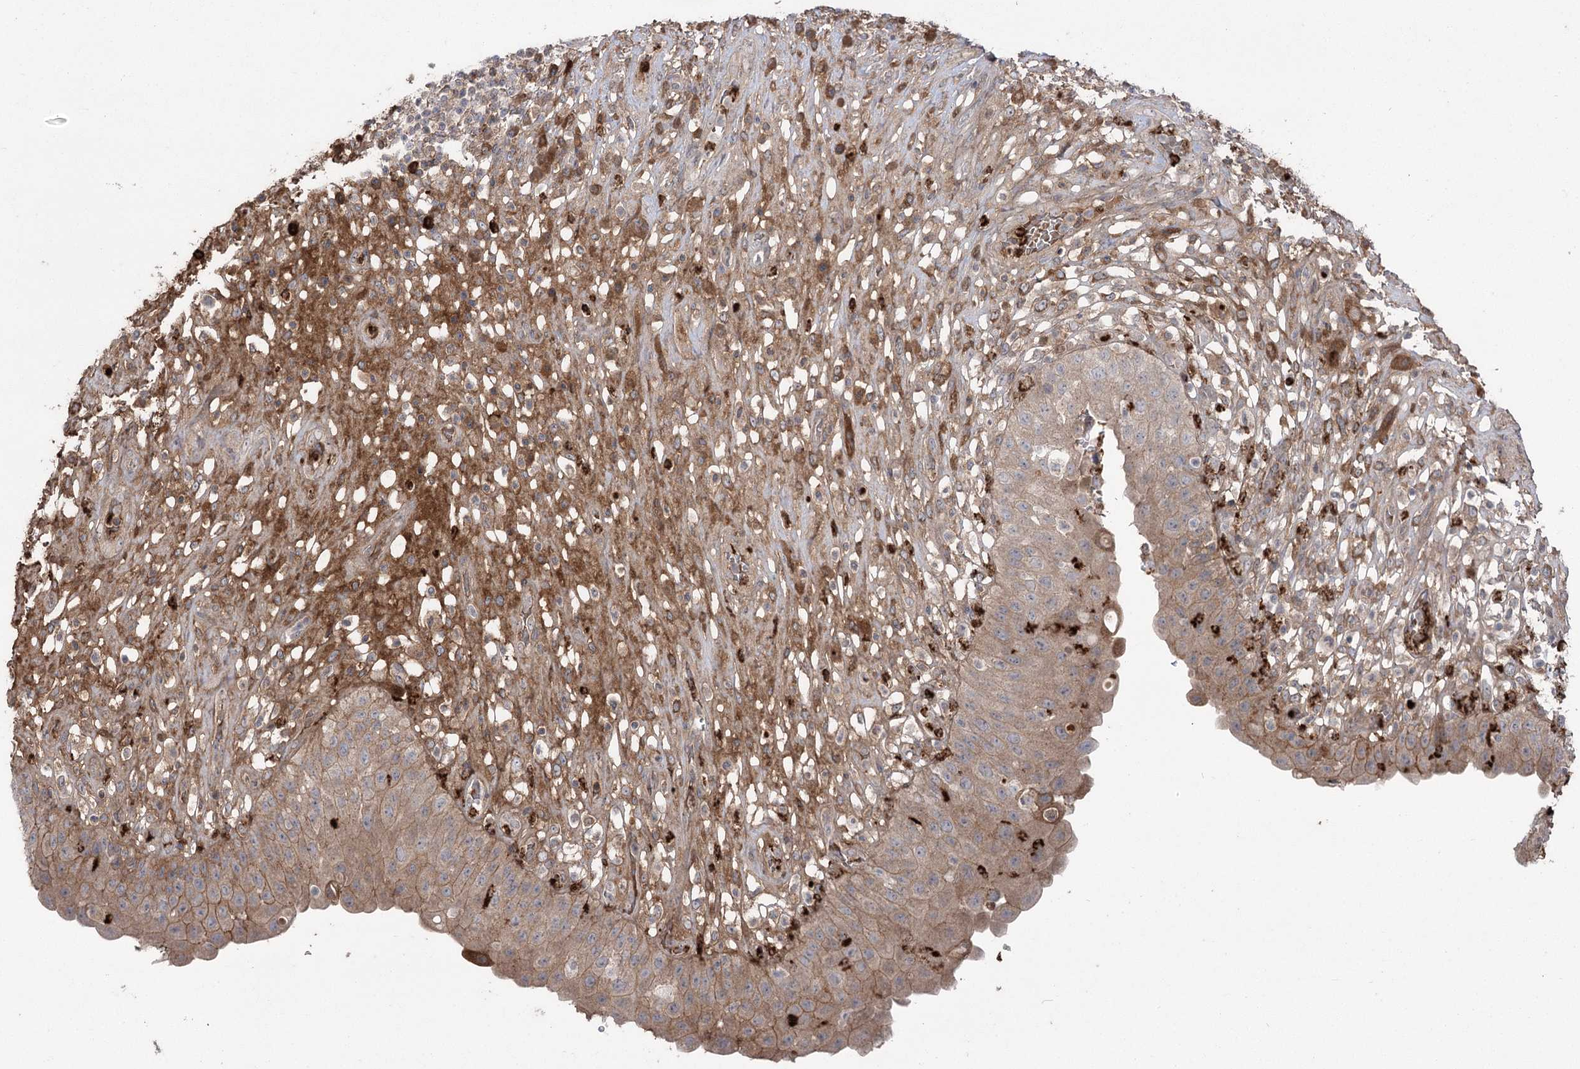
{"staining": {"intensity": "moderate", "quantity": ">75%", "location": "cytoplasmic/membranous"}, "tissue": "urinary bladder", "cell_type": "Urothelial cells", "image_type": "normal", "snomed": [{"axis": "morphology", "description": "Normal tissue, NOS"}, {"axis": "topography", "description": "Urinary bladder"}], "caption": "Urinary bladder stained with immunohistochemistry displays moderate cytoplasmic/membranous staining in about >75% of urothelial cells. Immunohistochemistry (ihc) stains the protein of interest in brown and the nuclei are stained blue.", "gene": "PLEKHA5", "patient": {"sex": "female", "age": 62}}